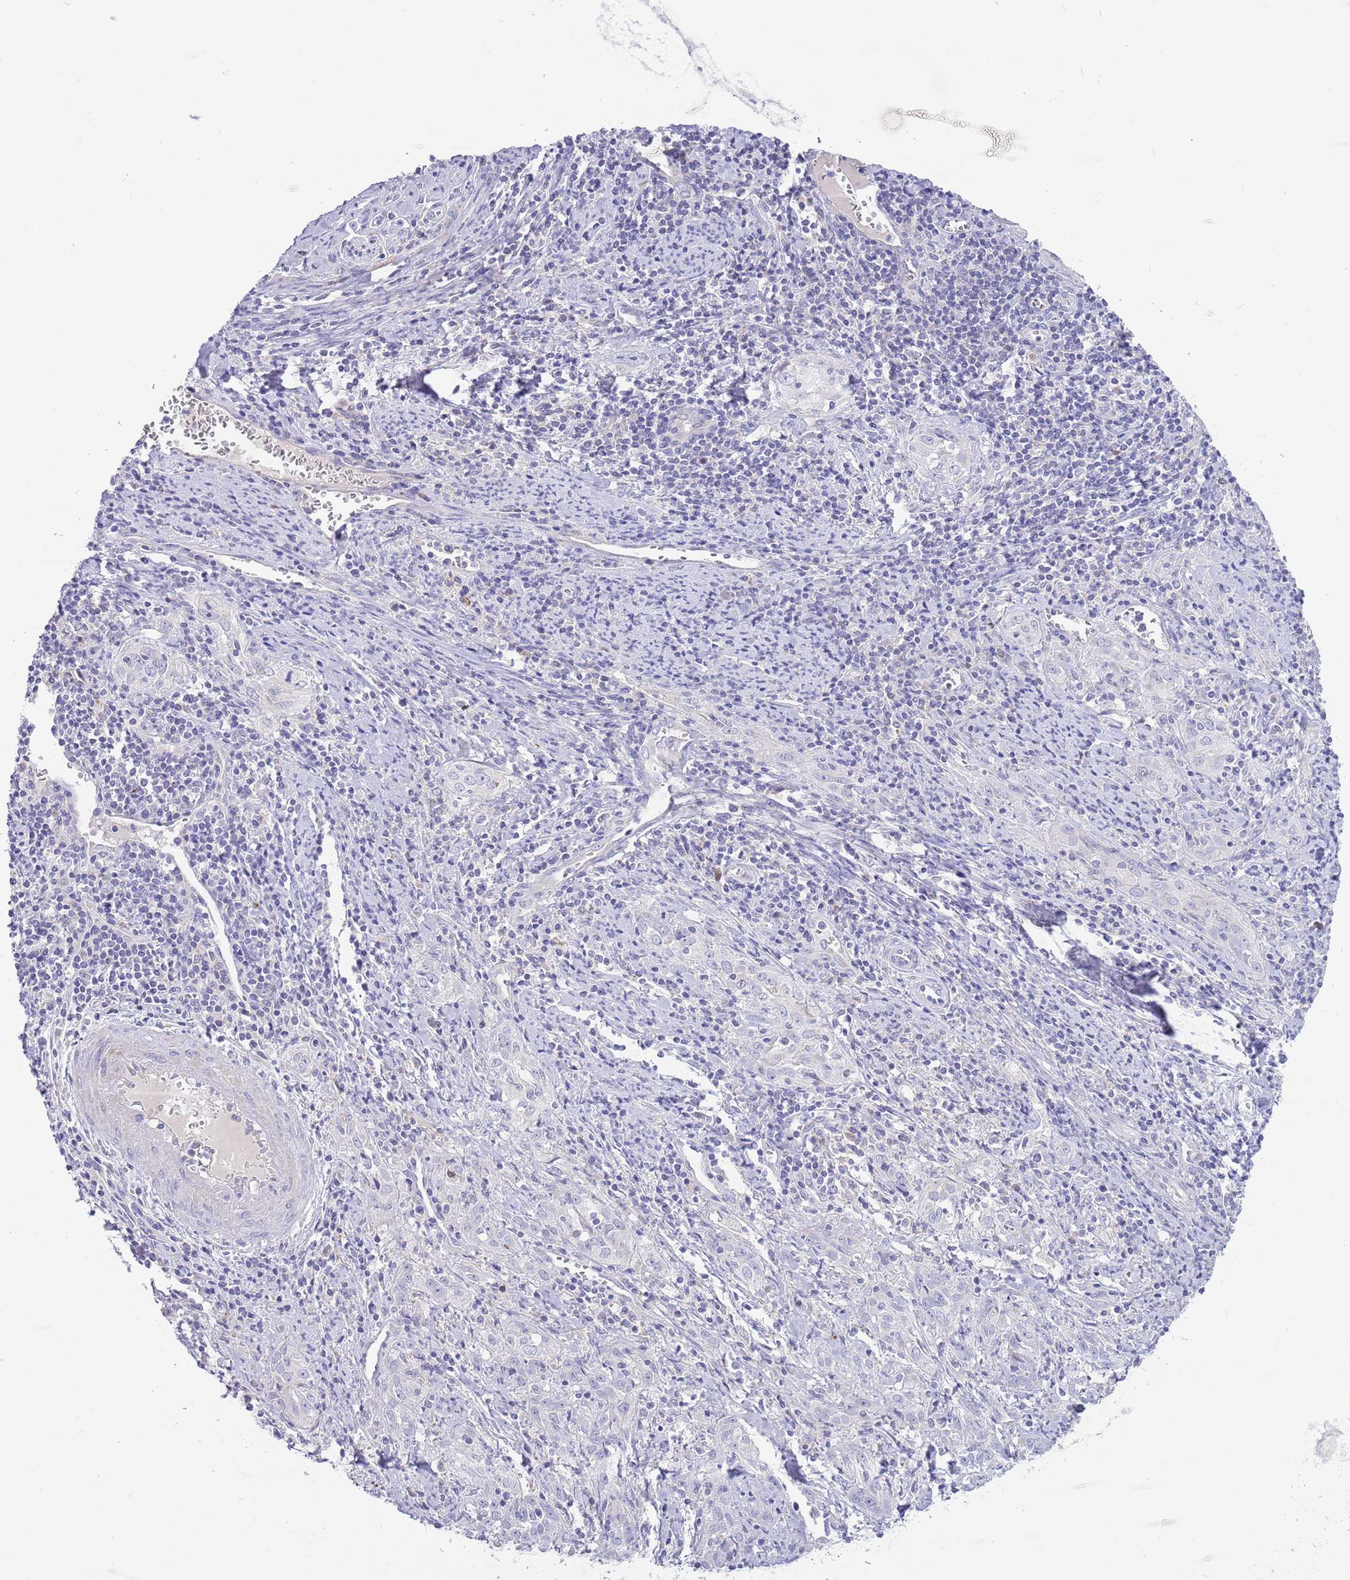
{"staining": {"intensity": "negative", "quantity": "none", "location": "none"}, "tissue": "cervical cancer", "cell_type": "Tumor cells", "image_type": "cancer", "snomed": [{"axis": "morphology", "description": "Squamous cell carcinoma, NOS"}, {"axis": "topography", "description": "Cervix"}], "caption": "Tumor cells show no significant staining in cervical cancer (squamous cell carcinoma).", "gene": "DDHD1", "patient": {"sex": "female", "age": 57}}